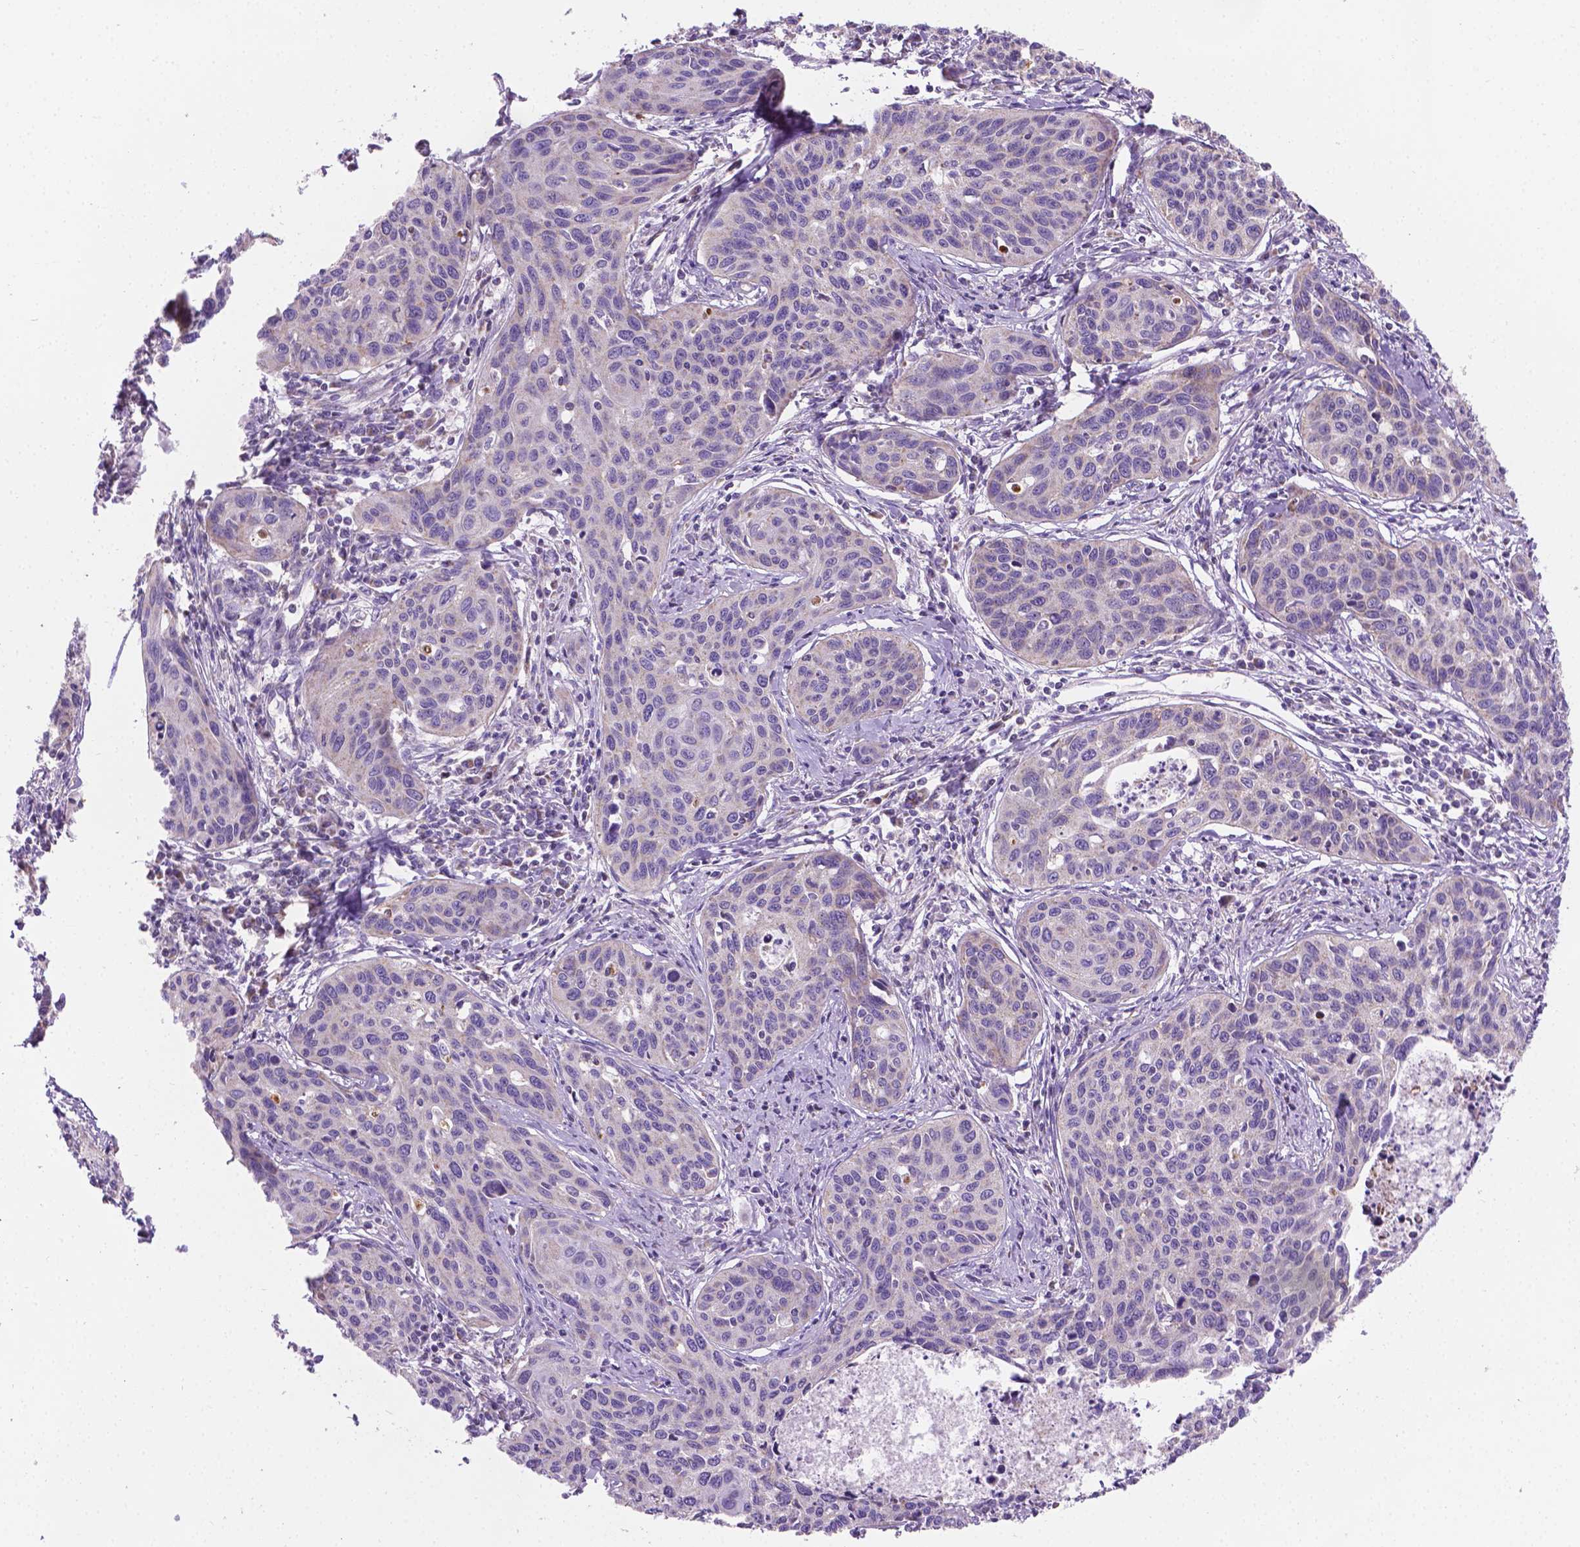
{"staining": {"intensity": "negative", "quantity": "none", "location": "none"}, "tissue": "cervical cancer", "cell_type": "Tumor cells", "image_type": "cancer", "snomed": [{"axis": "morphology", "description": "Squamous cell carcinoma, NOS"}, {"axis": "topography", "description": "Cervix"}], "caption": "This is an immunohistochemistry (IHC) micrograph of human squamous cell carcinoma (cervical). There is no positivity in tumor cells.", "gene": "CSPG5", "patient": {"sex": "female", "age": 31}}